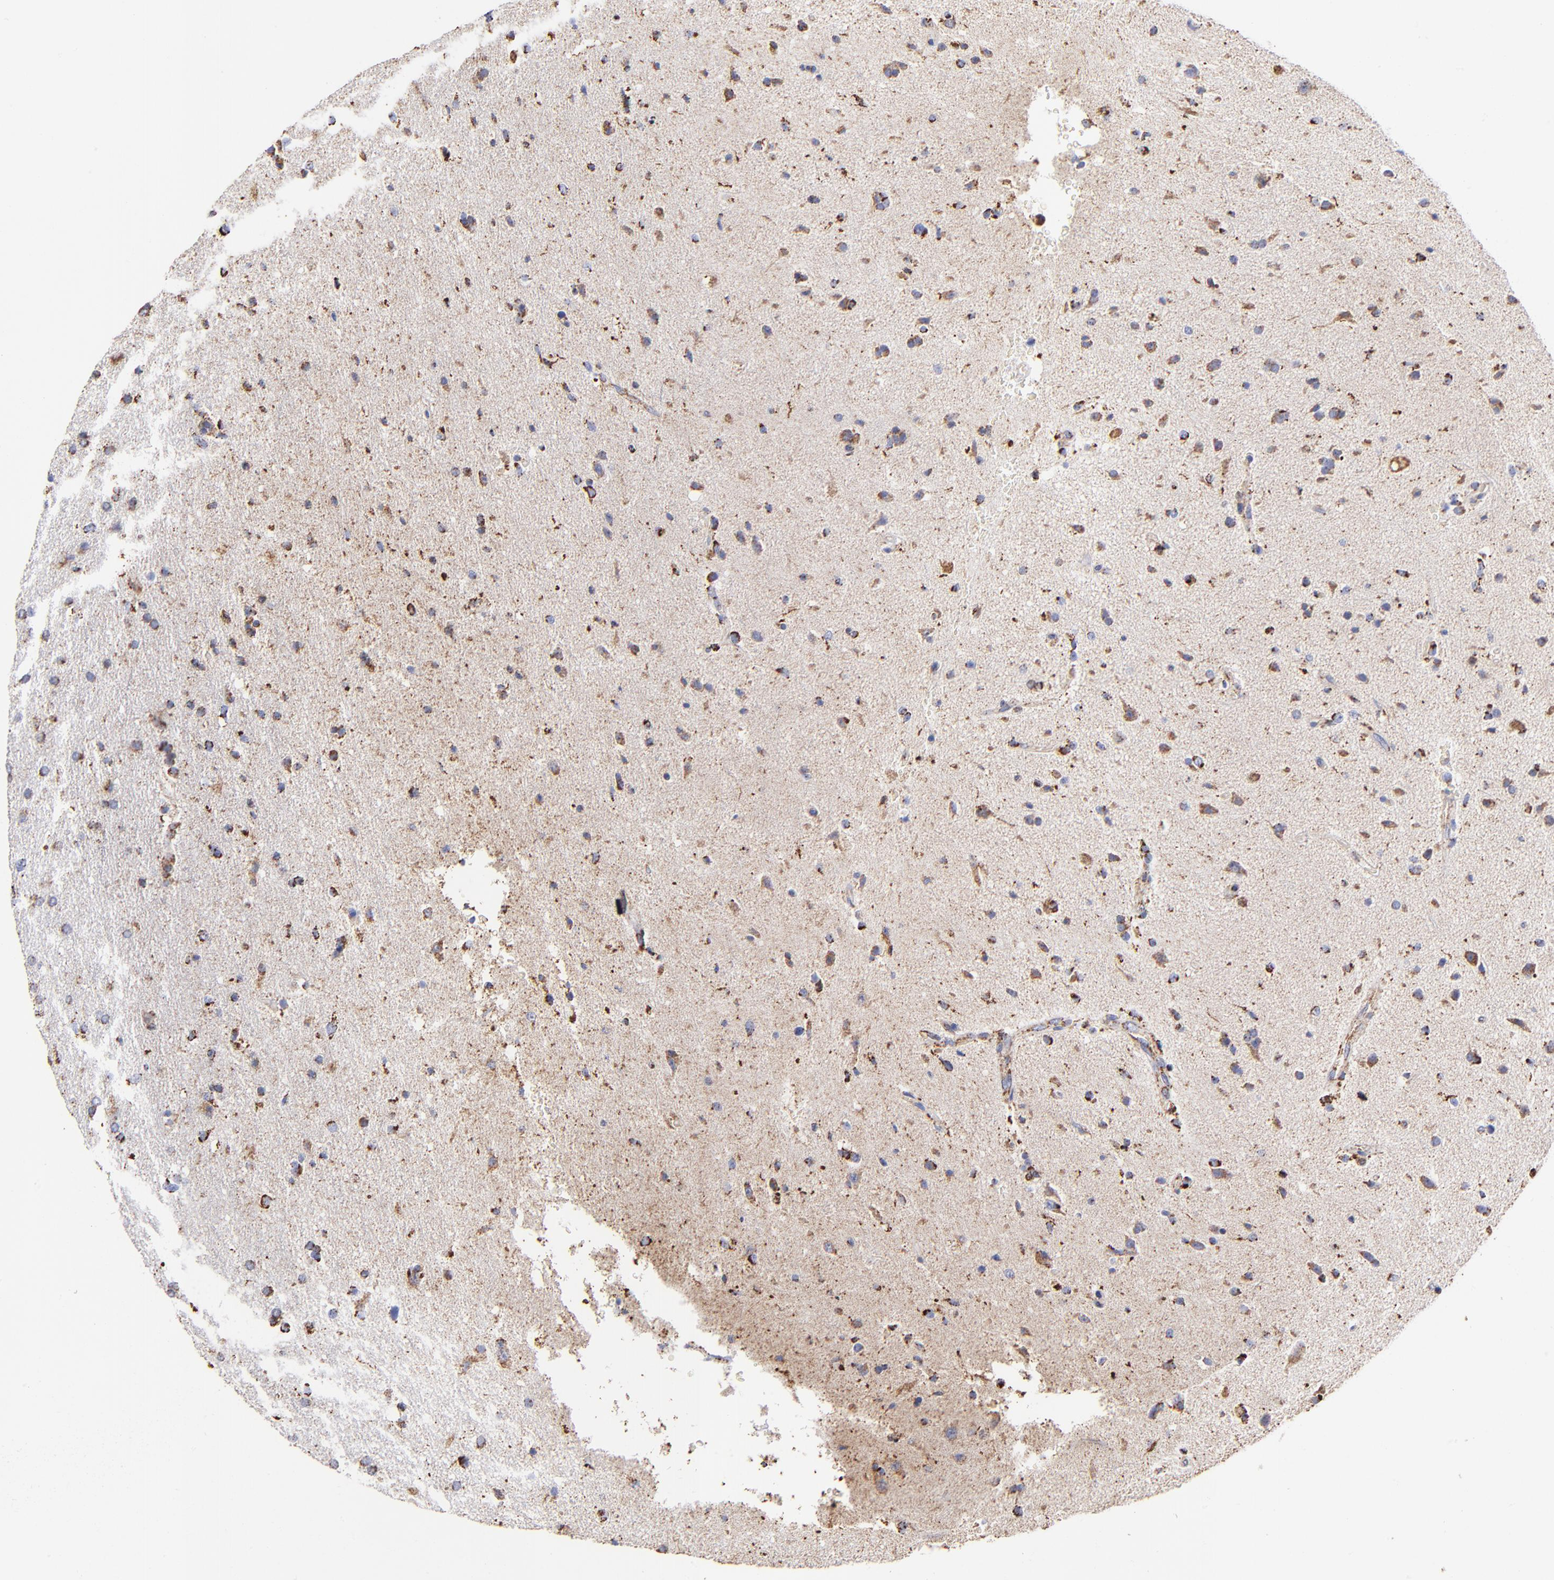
{"staining": {"intensity": "strong", "quantity": ">75%", "location": "cytoplasmic/membranous"}, "tissue": "glioma", "cell_type": "Tumor cells", "image_type": "cancer", "snomed": [{"axis": "morphology", "description": "Glioma, malignant, High grade"}, {"axis": "topography", "description": "Brain"}], "caption": "Human glioma stained with a brown dye reveals strong cytoplasmic/membranous positive expression in about >75% of tumor cells.", "gene": "PHB1", "patient": {"sex": "male", "age": 33}}